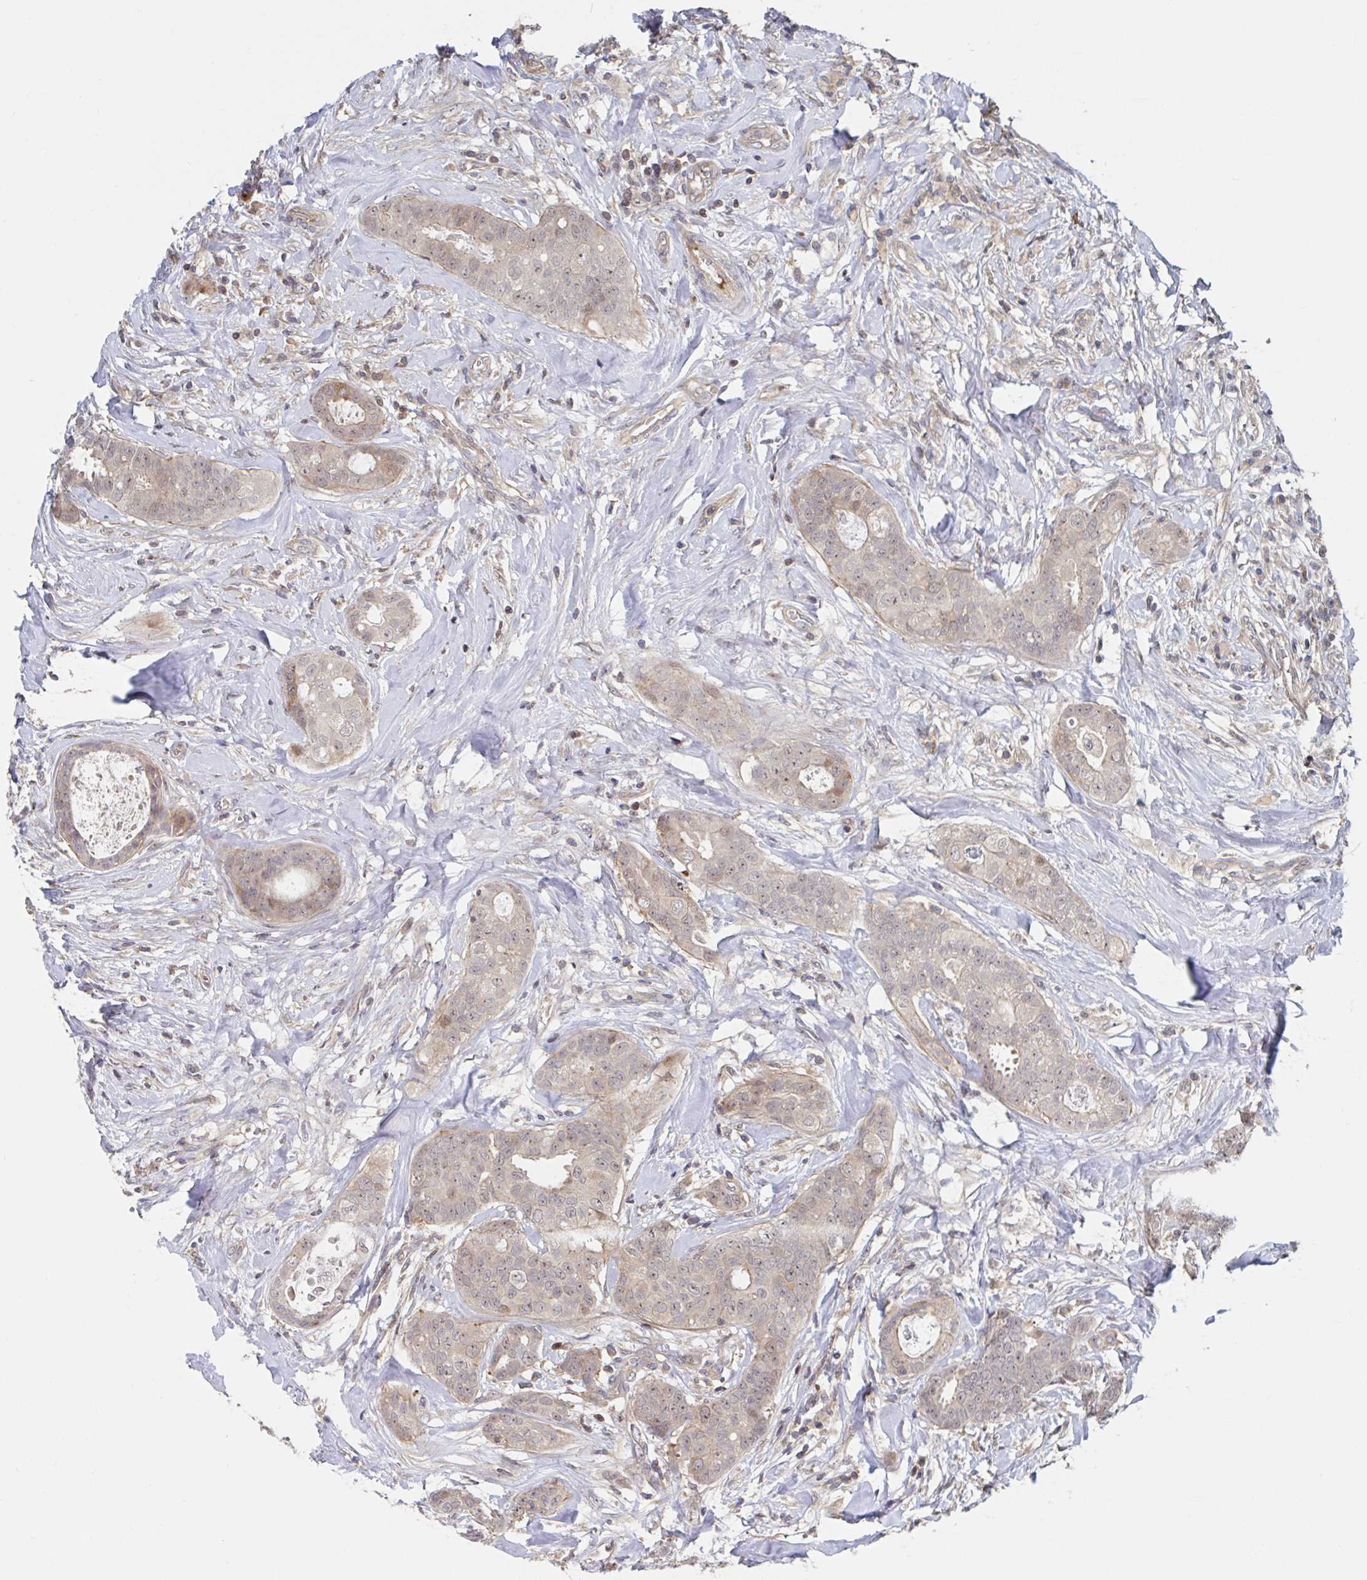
{"staining": {"intensity": "weak", "quantity": "<25%", "location": "cytoplasmic/membranous"}, "tissue": "breast cancer", "cell_type": "Tumor cells", "image_type": "cancer", "snomed": [{"axis": "morphology", "description": "Duct carcinoma"}, {"axis": "topography", "description": "Breast"}], "caption": "This is an IHC image of human breast cancer. There is no staining in tumor cells.", "gene": "DHRS12", "patient": {"sex": "female", "age": 45}}